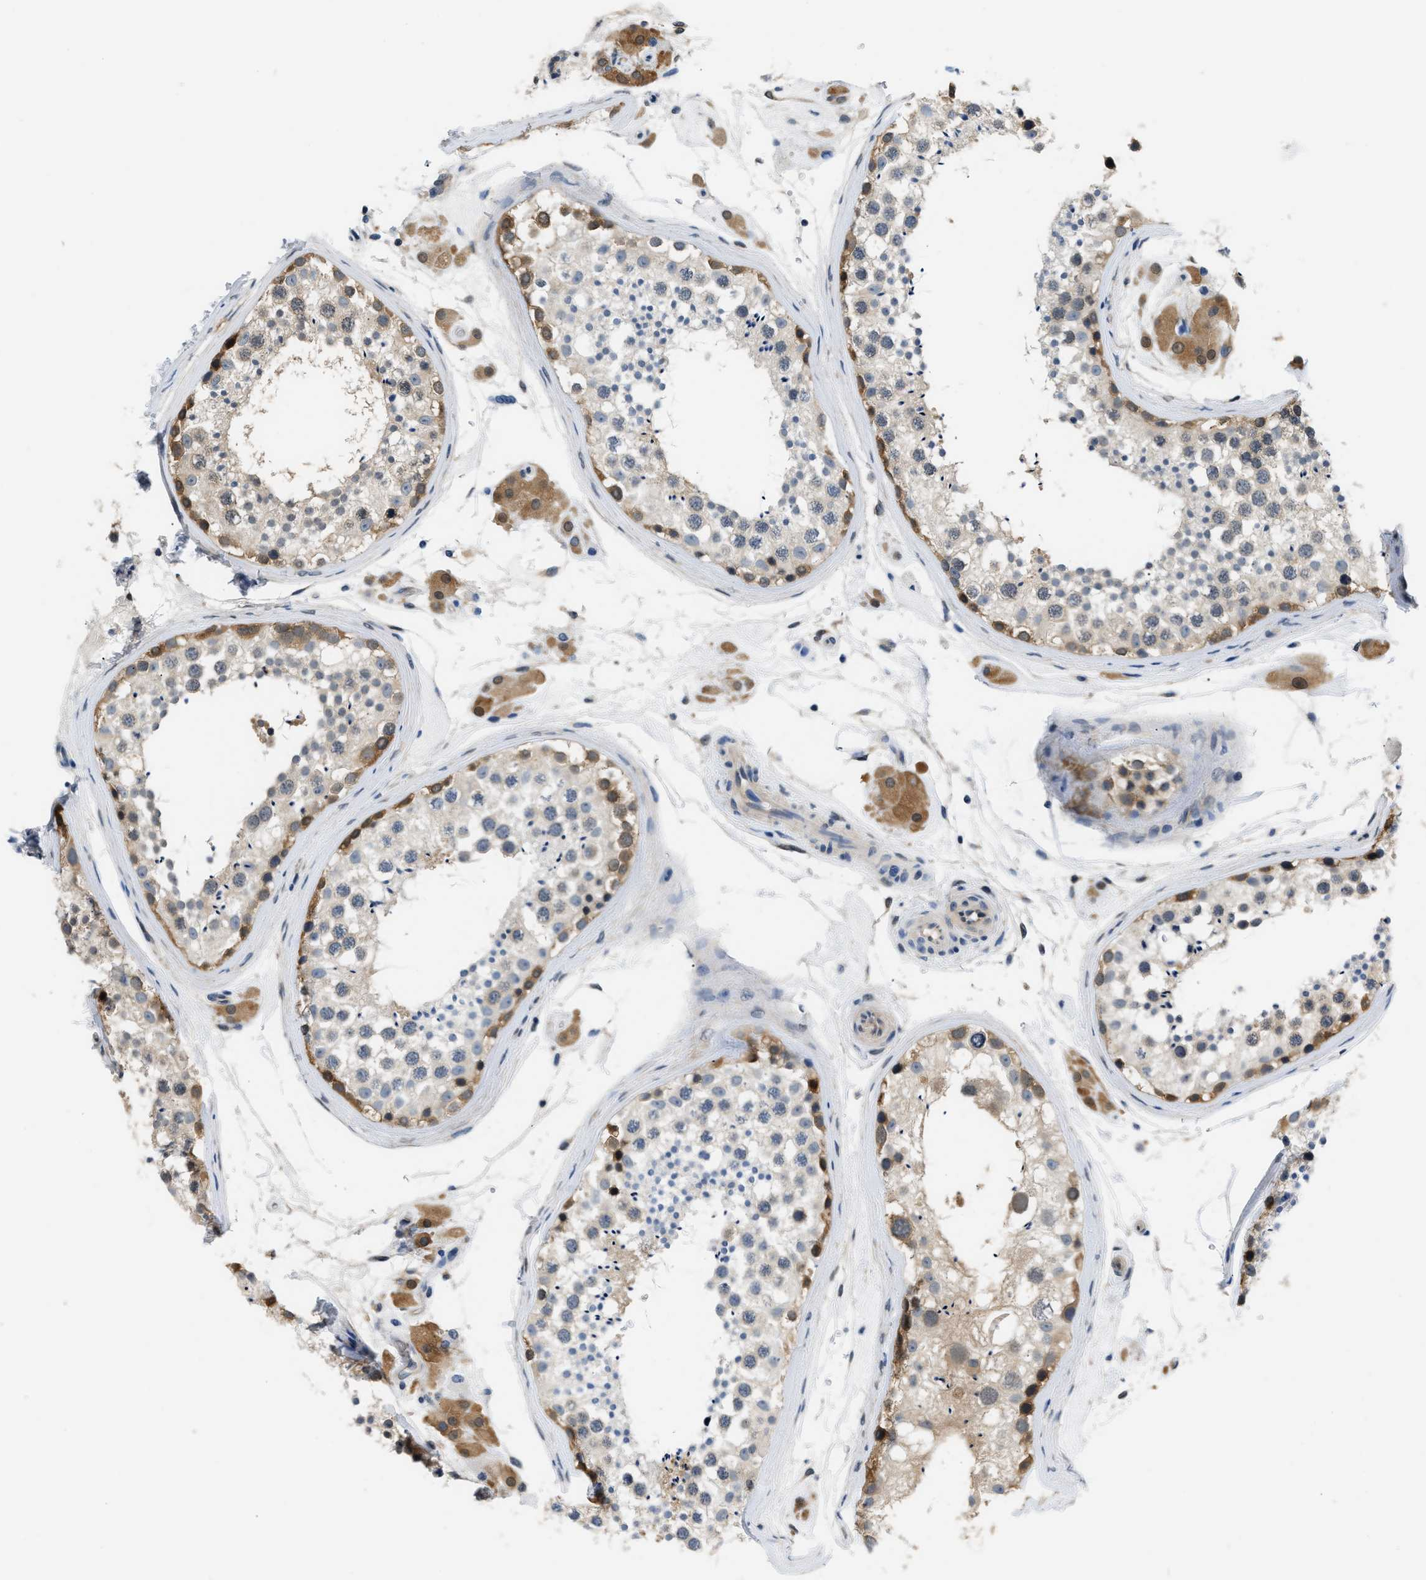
{"staining": {"intensity": "moderate", "quantity": "25%-75%", "location": "cytoplasmic/membranous"}, "tissue": "testis", "cell_type": "Cells in seminiferous ducts", "image_type": "normal", "snomed": [{"axis": "morphology", "description": "Normal tissue, NOS"}, {"axis": "topography", "description": "Testis"}], "caption": "Cells in seminiferous ducts show medium levels of moderate cytoplasmic/membranous expression in about 25%-75% of cells in normal human testis. Ihc stains the protein of interest in brown and the nuclei are stained blue.", "gene": "EIF4EBP2", "patient": {"sex": "male", "age": 46}}